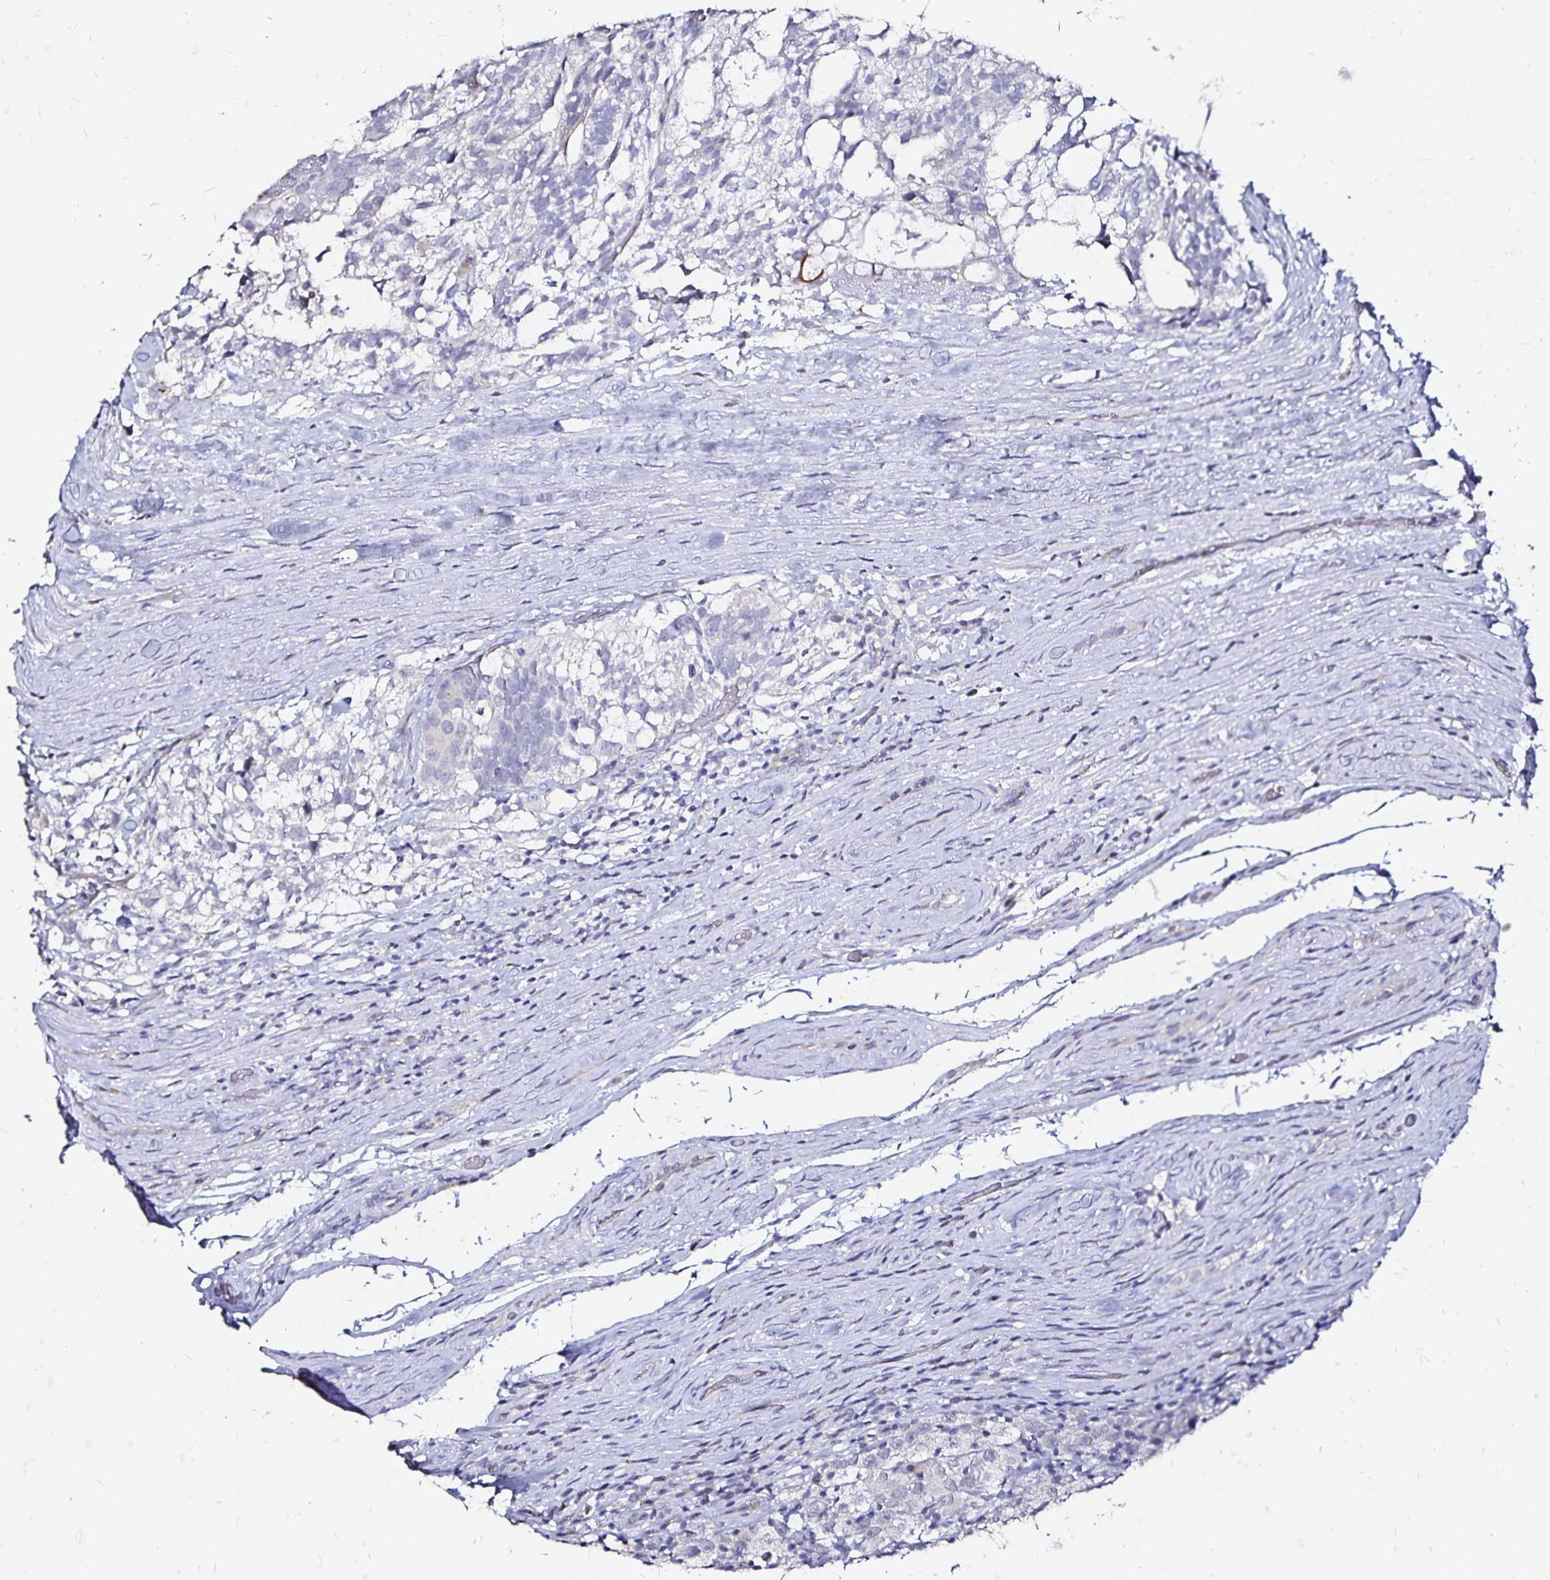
{"staining": {"intensity": "negative", "quantity": "none", "location": "none"}, "tissue": "testis cancer", "cell_type": "Tumor cells", "image_type": "cancer", "snomed": [{"axis": "morphology", "description": "Seminoma, NOS"}, {"axis": "morphology", "description": "Carcinoma, Embryonal, NOS"}, {"axis": "topography", "description": "Testis"}], "caption": "This is an immunohistochemistry photomicrograph of testis cancer. There is no staining in tumor cells.", "gene": "SLC5A1", "patient": {"sex": "male", "age": 41}}